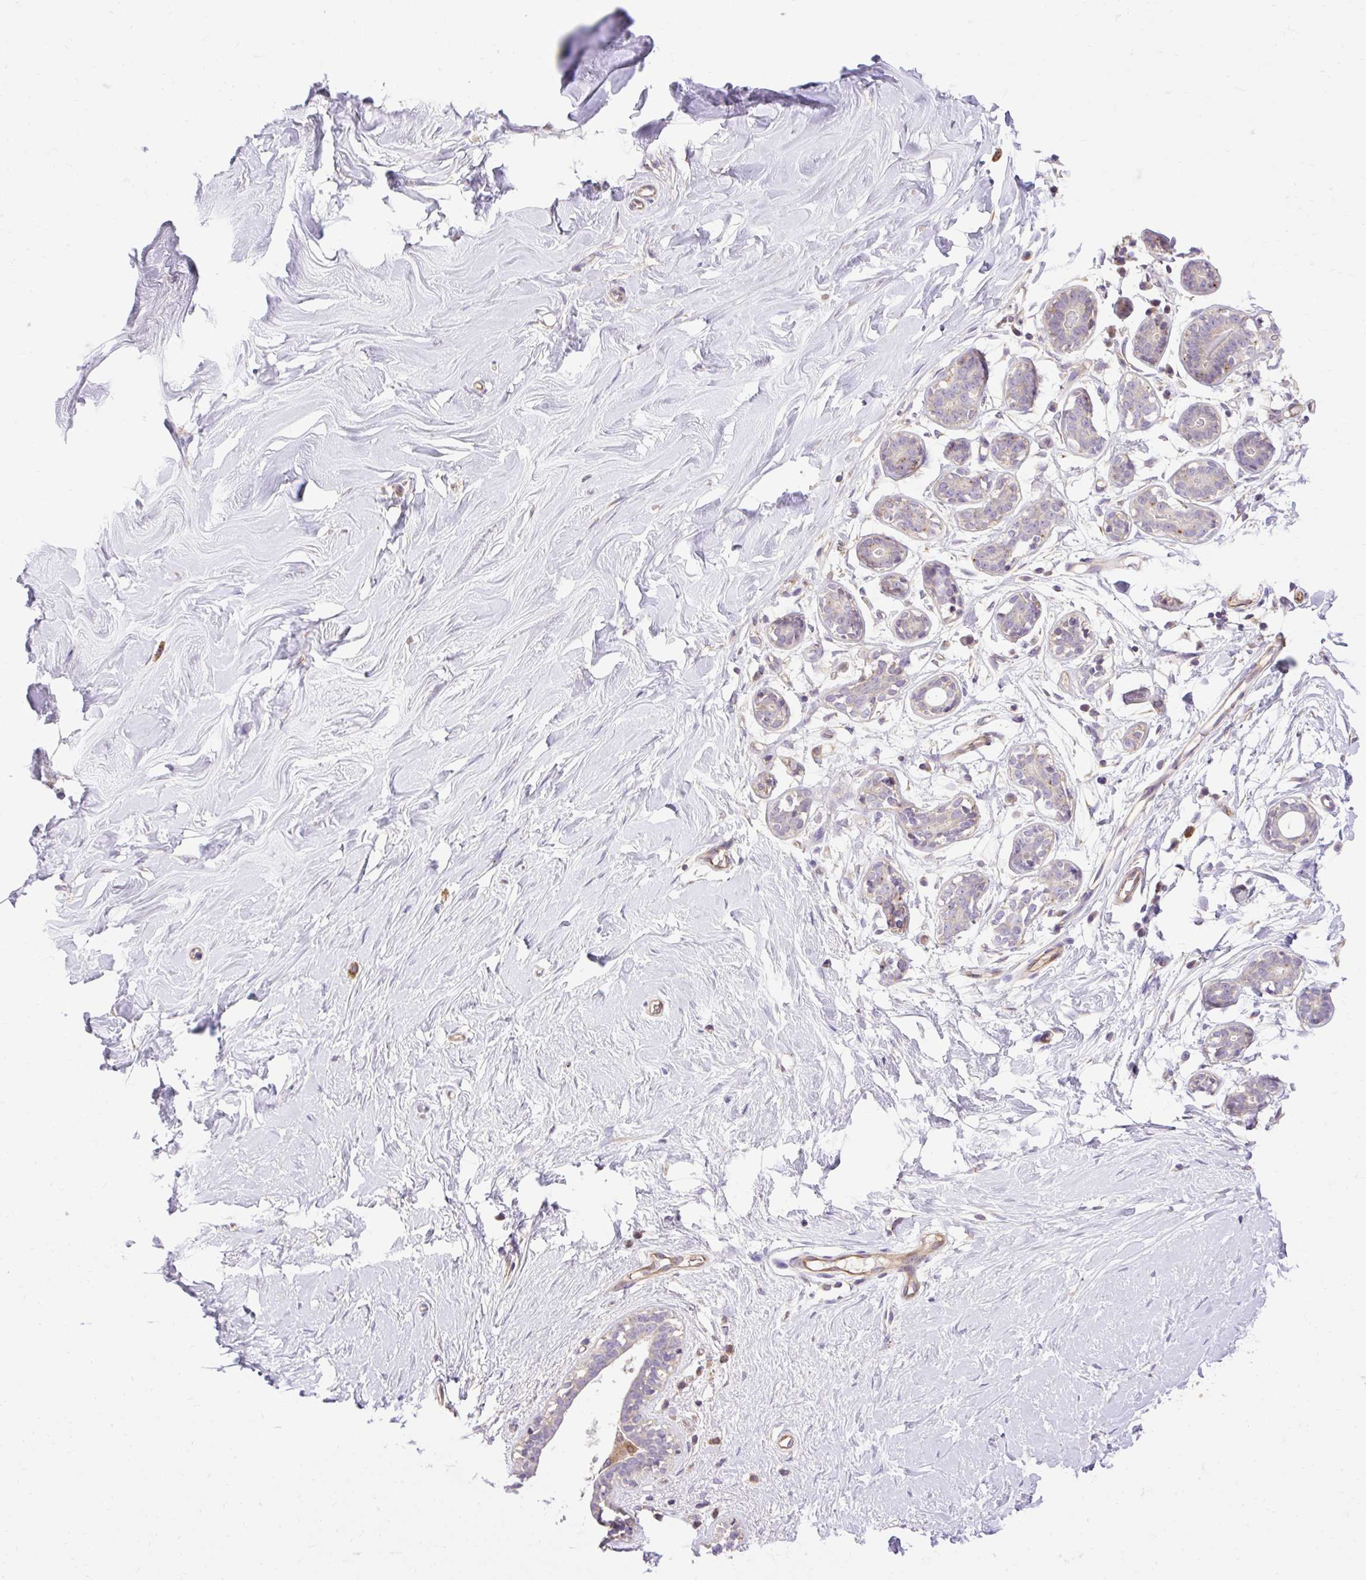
{"staining": {"intensity": "negative", "quantity": "none", "location": "none"}, "tissue": "breast", "cell_type": "Adipocytes", "image_type": "normal", "snomed": [{"axis": "morphology", "description": "Normal tissue, NOS"}, {"axis": "topography", "description": "Breast"}], "caption": "Protein analysis of normal breast reveals no significant positivity in adipocytes.", "gene": "HEXB", "patient": {"sex": "female", "age": 27}}